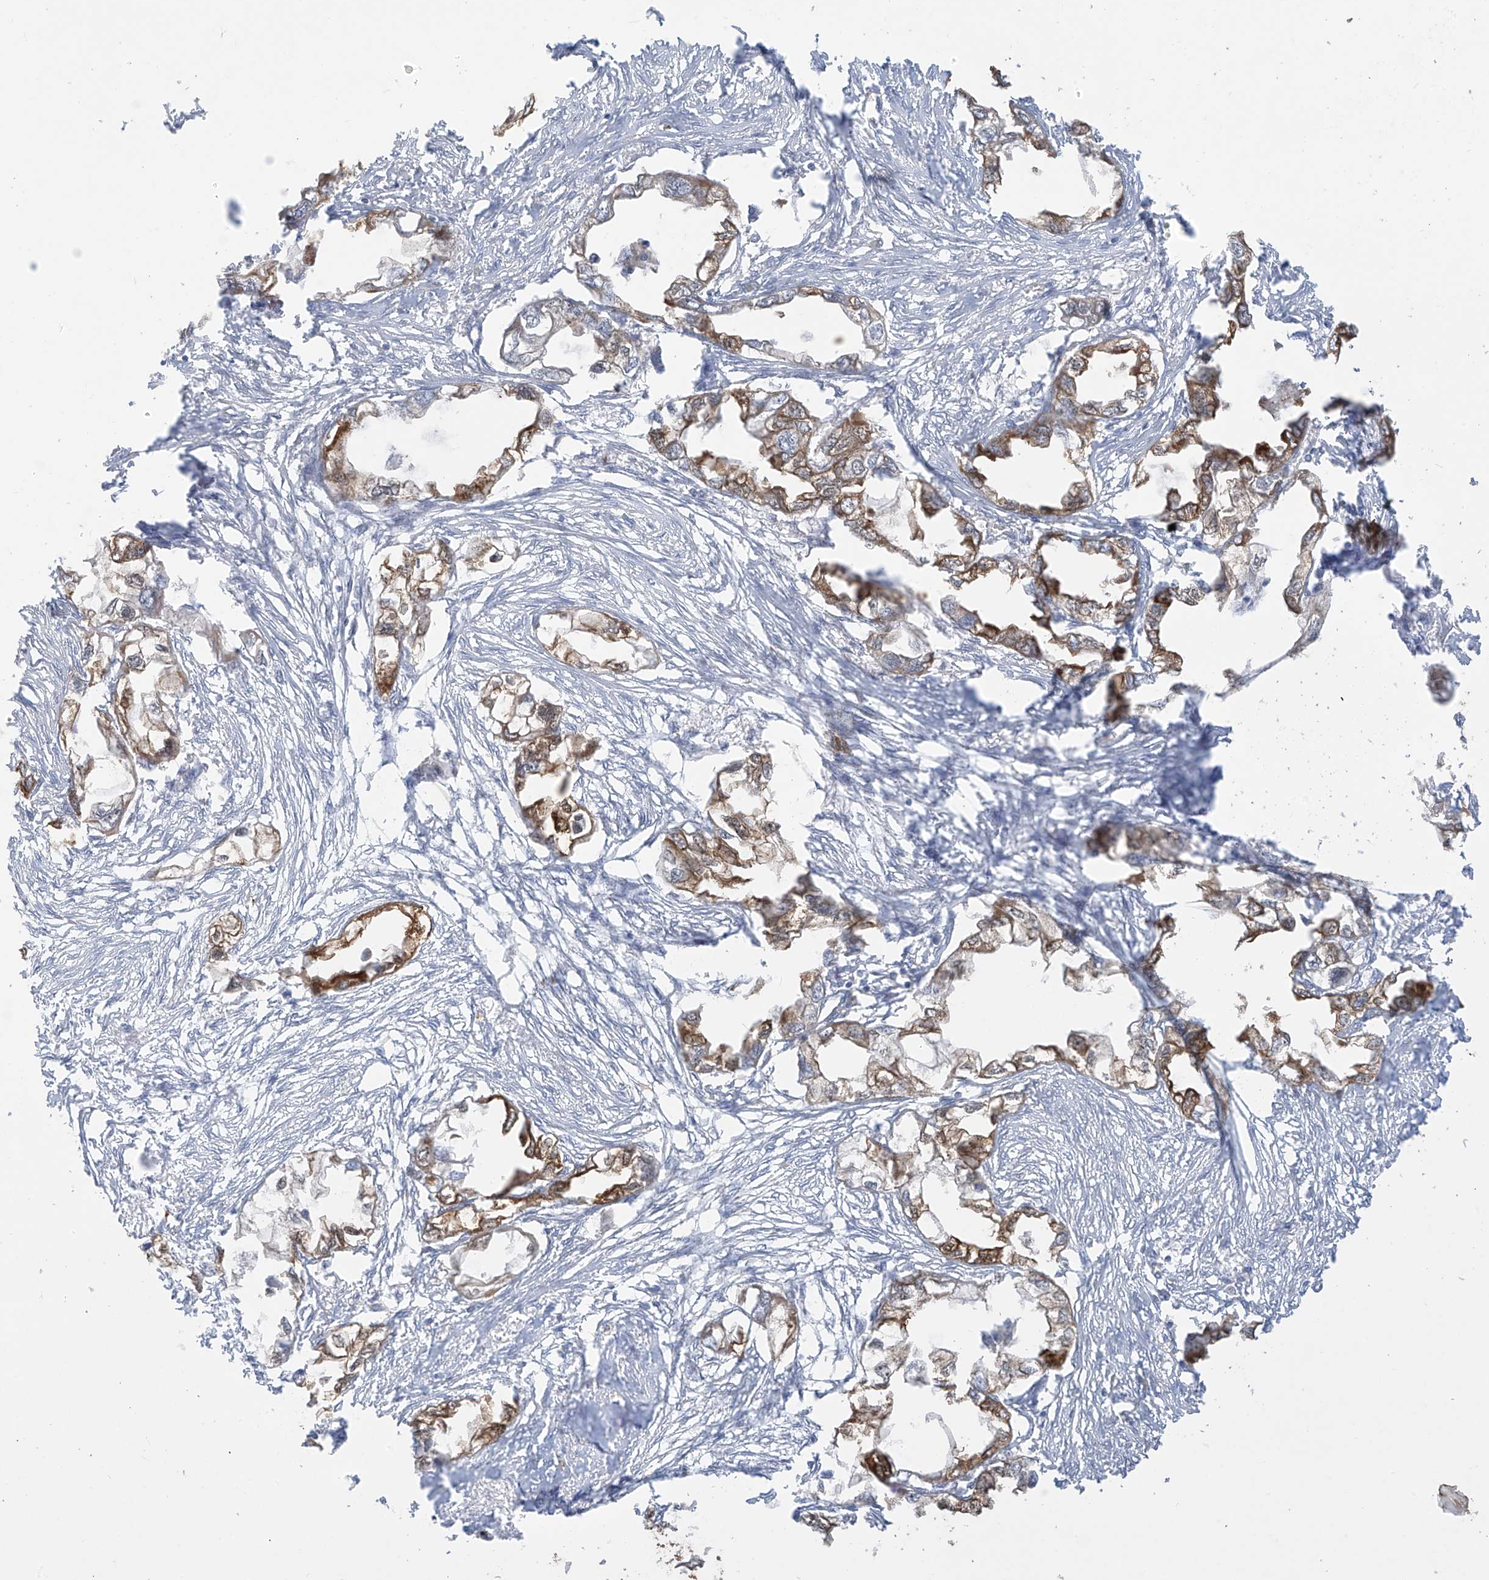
{"staining": {"intensity": "moderate", "quantity": ">75%", "location": "cytoplasmic/membranous"}, "tissue": "endometrial cancer", "cell_type": "Tumor cells", "image_type": "cancer", "snomed": [{"axis": "morphology", "description": "Adenocarcinoma, NOS"}, {"axis": "morphology", "description": "Adenocarcinoma, metastatic, NOS"}, {"axis": "topography", "description": "Adipose tissue"}, {"axis": "topography", "description": "Endometrium"}], "caption": "A high-resolution micrograph shows IHC staining of endometrial cancer (metastatic adenocarcinoma), which exhibits moderate cytoplasmic/membranous positivity in approximately >75% of tumor cells.", "gene": "DCDC2", "patient": {"sex": "female", "age": 67}}